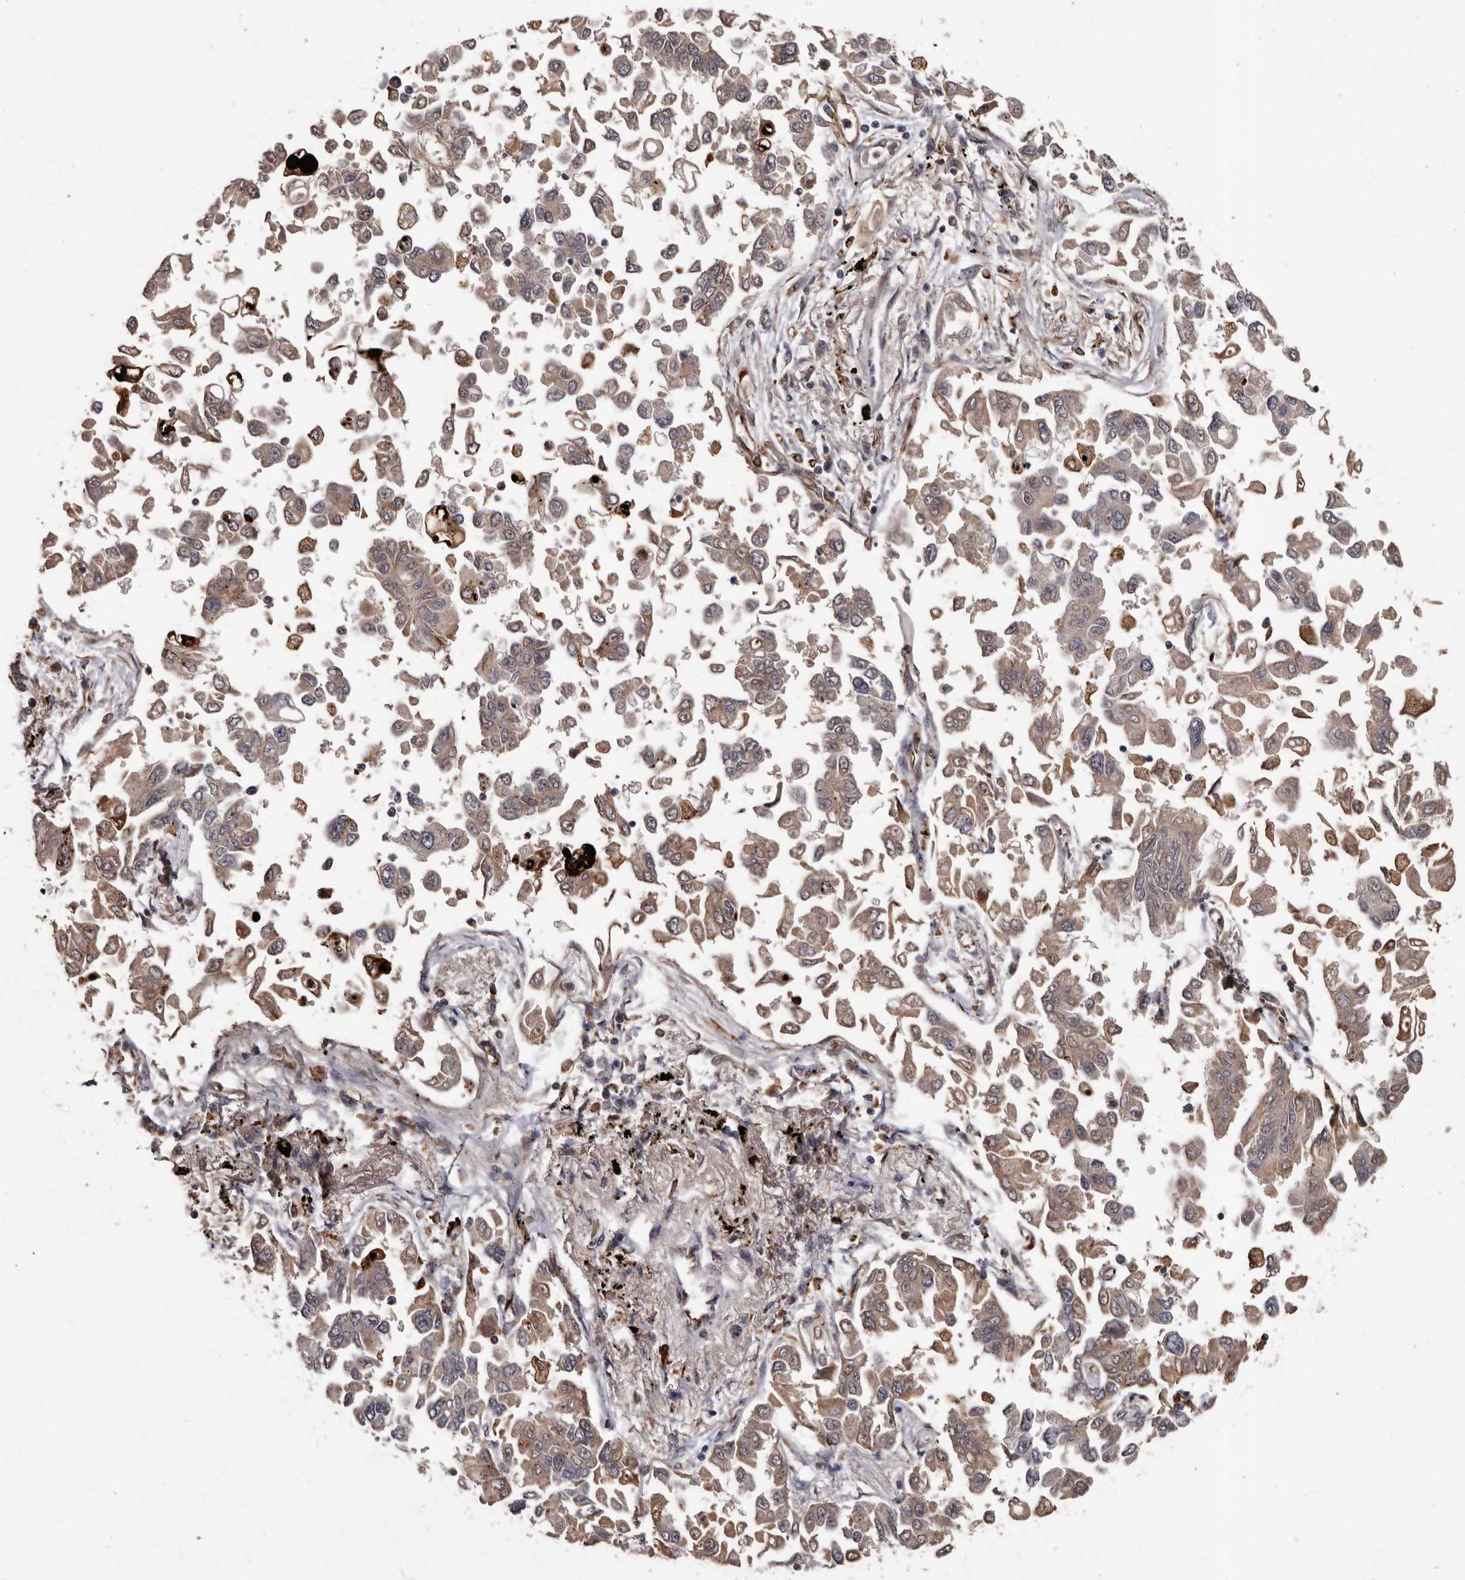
{"staining": {"intensity": "weak", "quantity": ">75%", "location": "cytoplasmic/membranous"}, "tissue": "lung cancer", "cell_type": "Tumor cells", "image_type": "cancer", "snomed": [{"axis": "morphology", "description": "Adenocarcinoma, NOS"}, {"axis": "topography", "description": "Lung"}], "caption": "DAB (3,3'-diaminobenzidine) immunohistochemical staining of lung adenocarcinoma displays weak cytoplasmic/membranous protein expression in about >75% of tumor cells.", "gene": "BRAT1", "patient": {"sex": "female", "age": 67}}